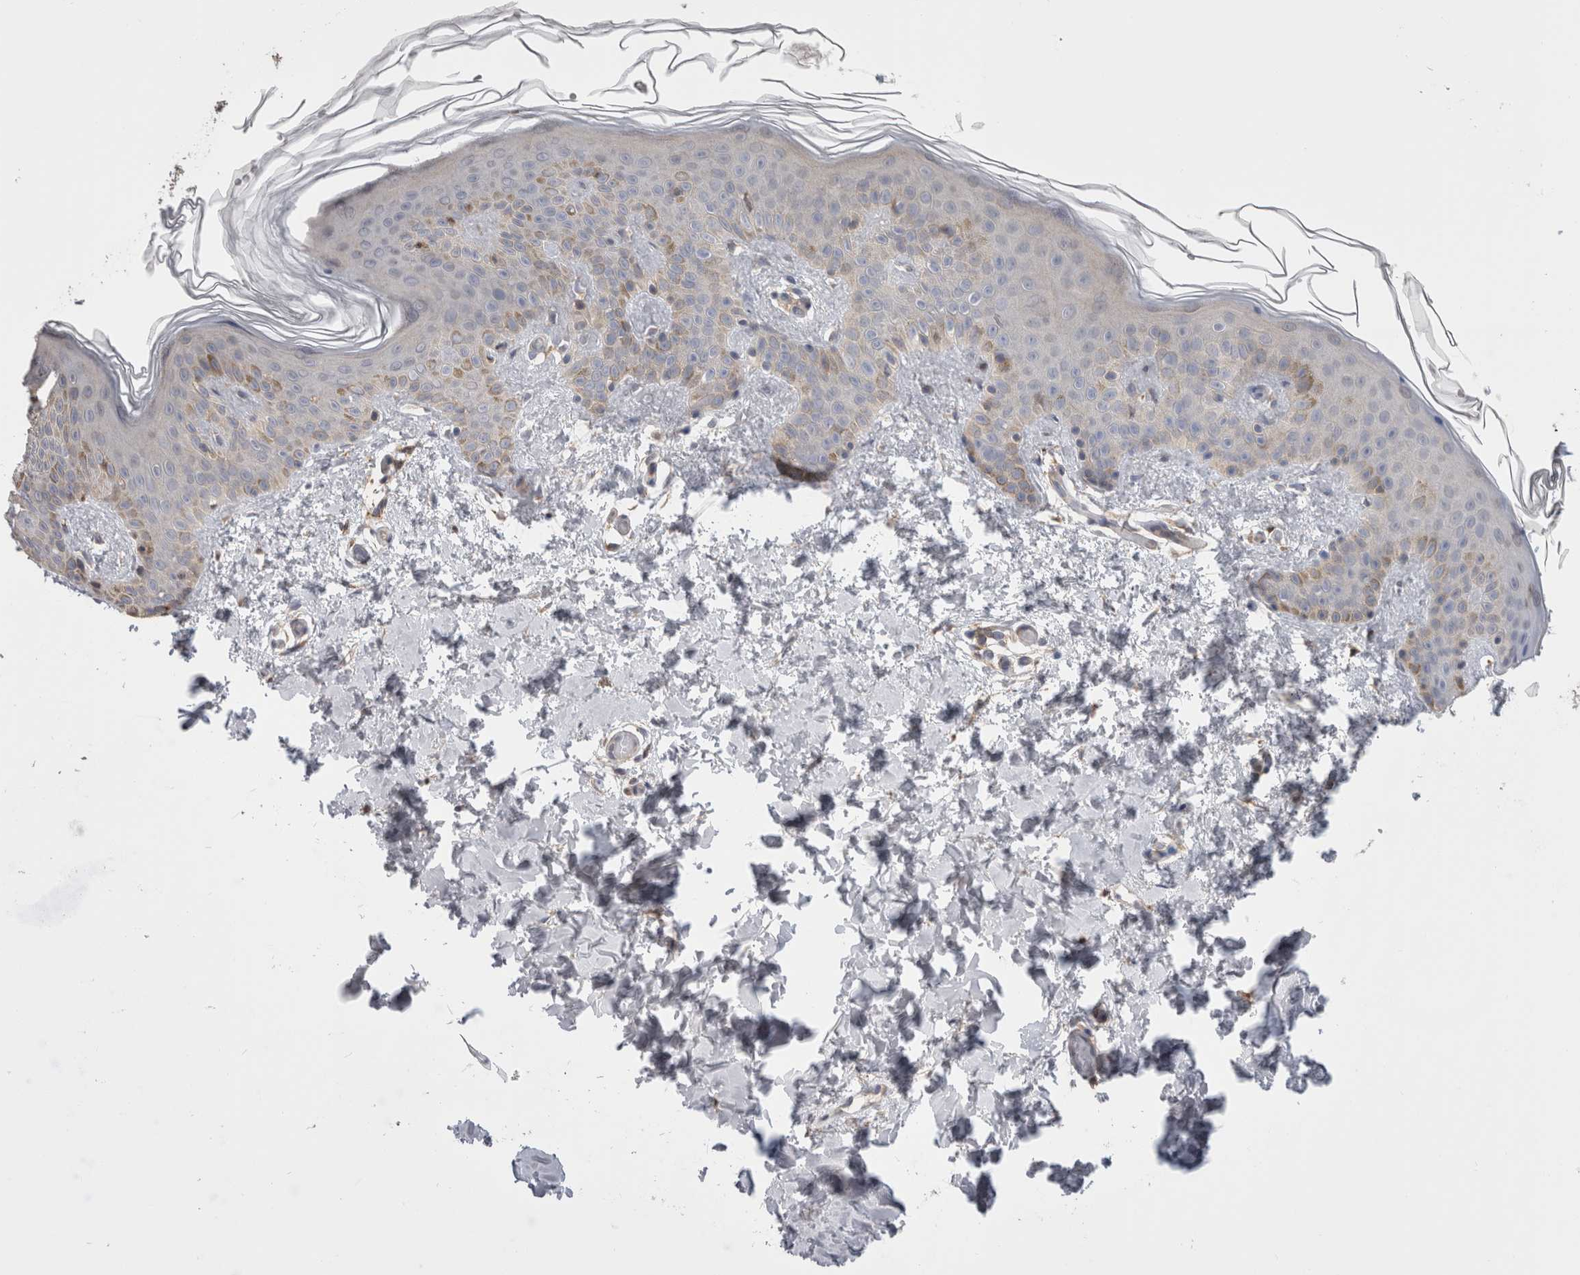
{"staining": {"intensity": "weak", "quantity": "25%-75%", "location": "cytoplasmic/membranous"}, "tissue": "skin", "cell_type": "Fibroblasts", "image_type": "normal", "snomed": [{"axis": "morphology", "description": "Normal tissue, NOS"}, {"axis": "morphology", "description": "Neoplasm, benign, NOS"}, {"axis": "topography", "description": "Skin"}, {"axis": "topography", "description": "Soft tissue"}], "caption": "A low amount of weak cytoplasmic/membranous positivity is identified in about 25%-75% of fibroblasts in normal skin.", "gene": "SMAP2", "patient": {"sex": "male", "age": 26}}